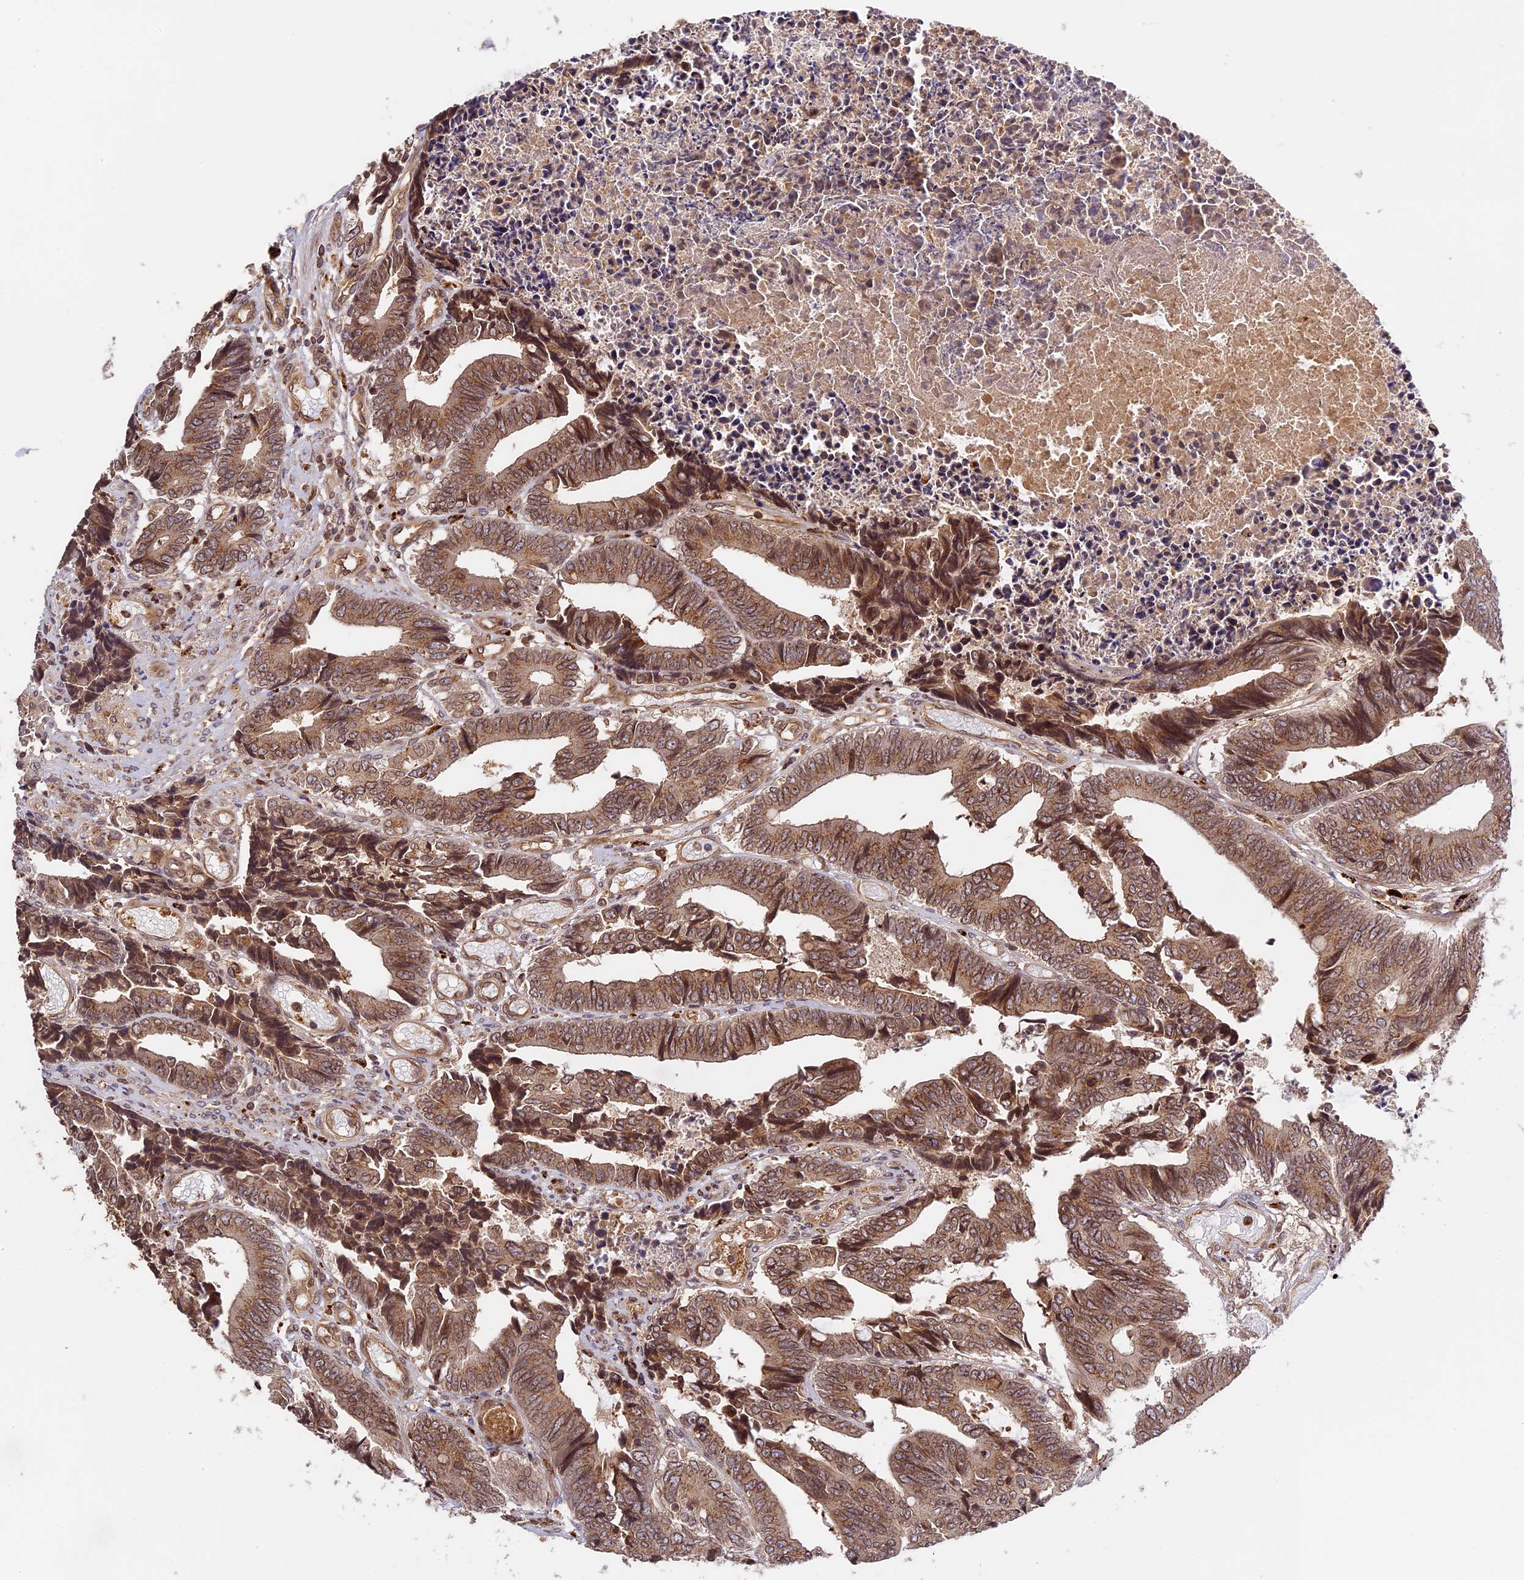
{"staining": {"intensity": "moderate", "quantity": ">75%", "location": "cytoplasmic/membranous,nuclear"}, "tissue": "colorectal cancer", "cell_type": "Tumor cells", "image_type": "cancer", "snomed": [{"axis": "morphology", "description": "Adenocarcinoma, NOS"}, {"axis": "topography", "description": "Rectum"}], "caption": "Moderate cytoplasmic/membranous and nuclear positivity is identified in about >75% of tumor cells in colorectal cancer (adenocarcinoma).", "gene": "DGKH", "patient": {"sex": "male", "age": 84}}